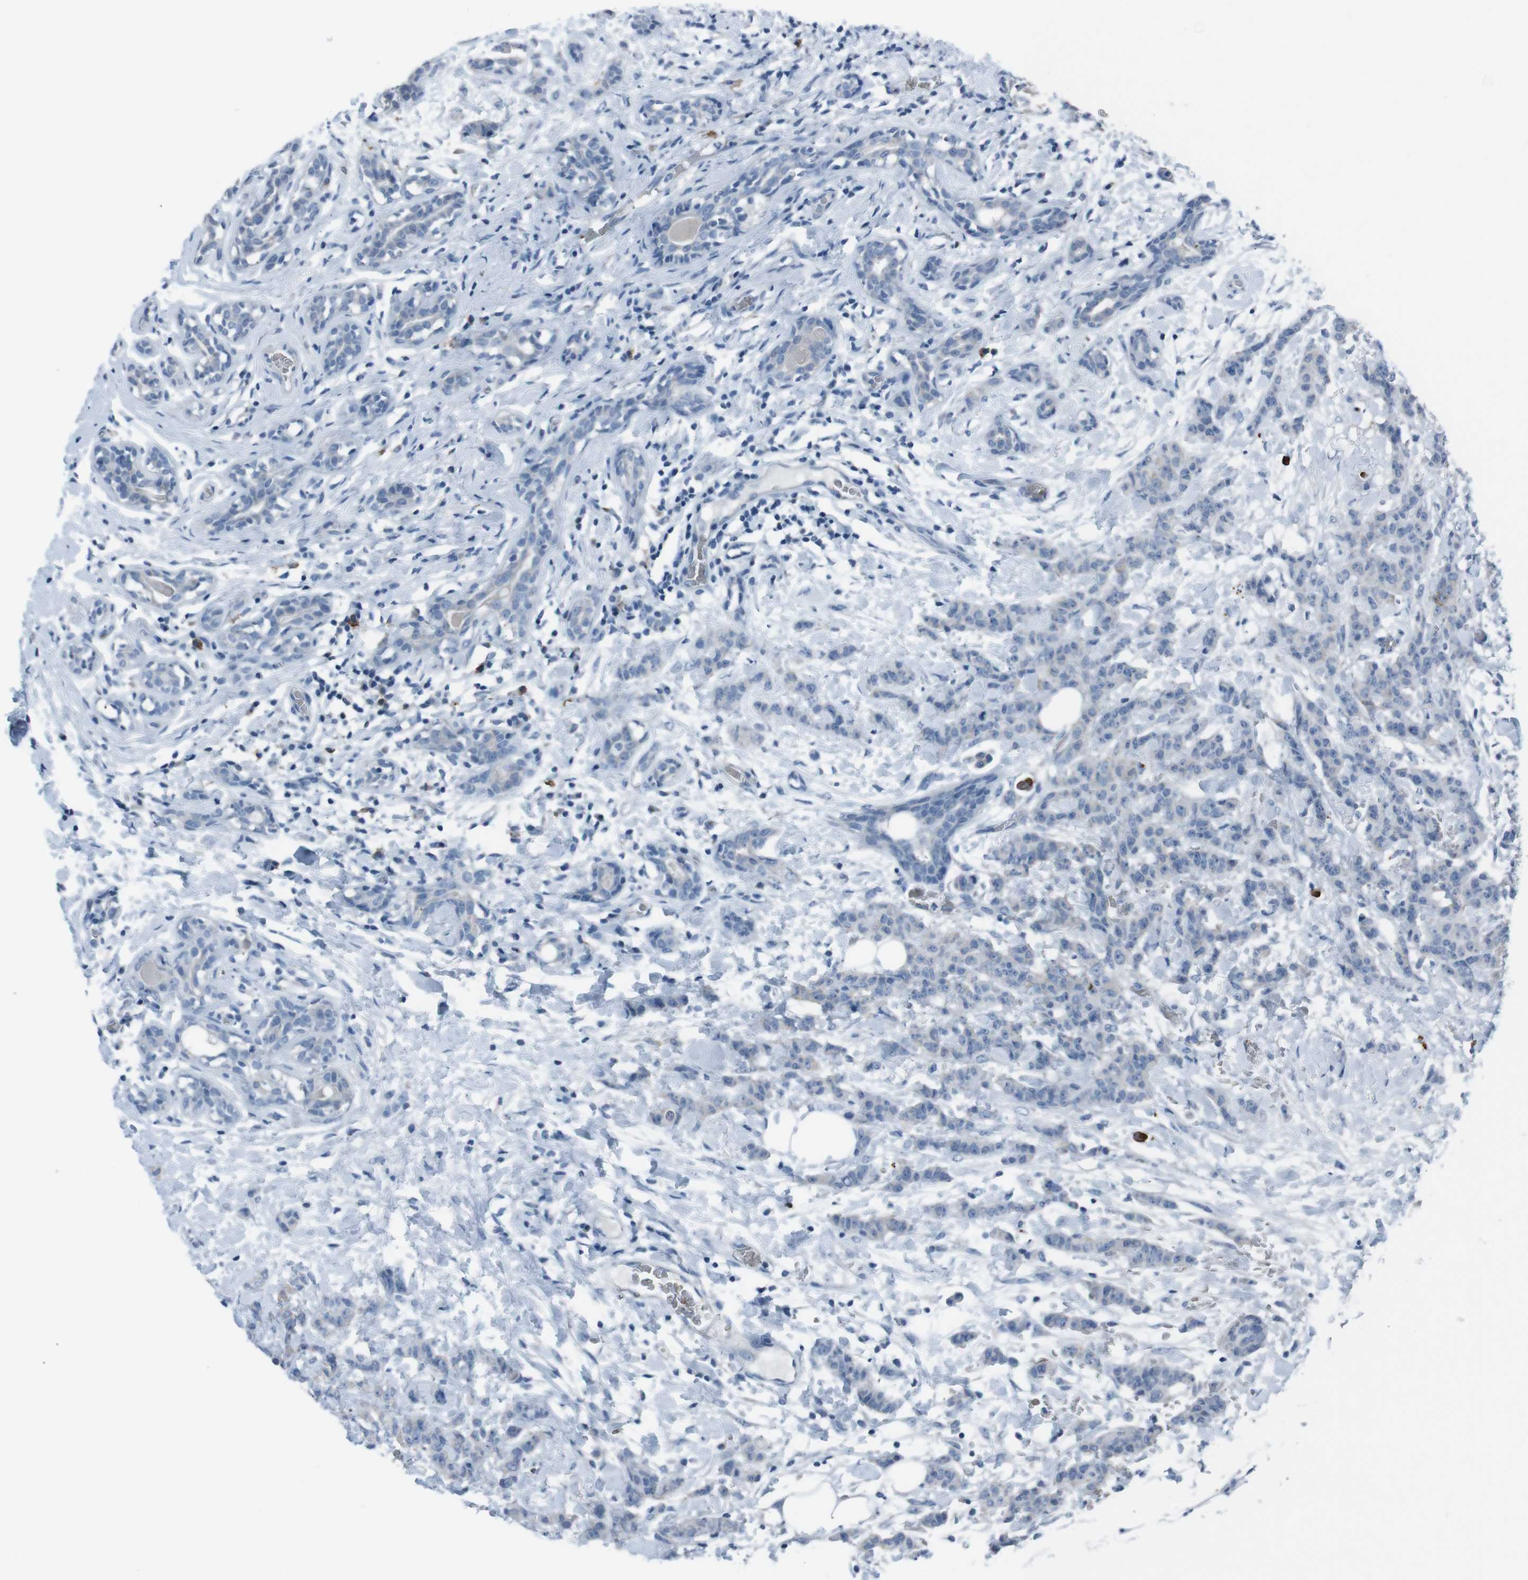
{"staining": {"intensity": "negative", "quantity": "none", "location": "none"}, "tissue": "breast cancer", "cell_type": "Tumor cells", "image_type": "cancer", "snomed": [{"axis": "morphology", "description": "Normal tissue, NOS"}, {"axis": "morphology", "description": "Duct carcinoma"}, {"axis": "topography", "description": "Breast"}], "caption": "This is an immunohistochemistry (IHC) image of human breast cancer (intraductal carcinoma). There is no staining in tumor cells.", "gene": "ST6GAL1", "patient": {"sex": "female", "age": 40}}